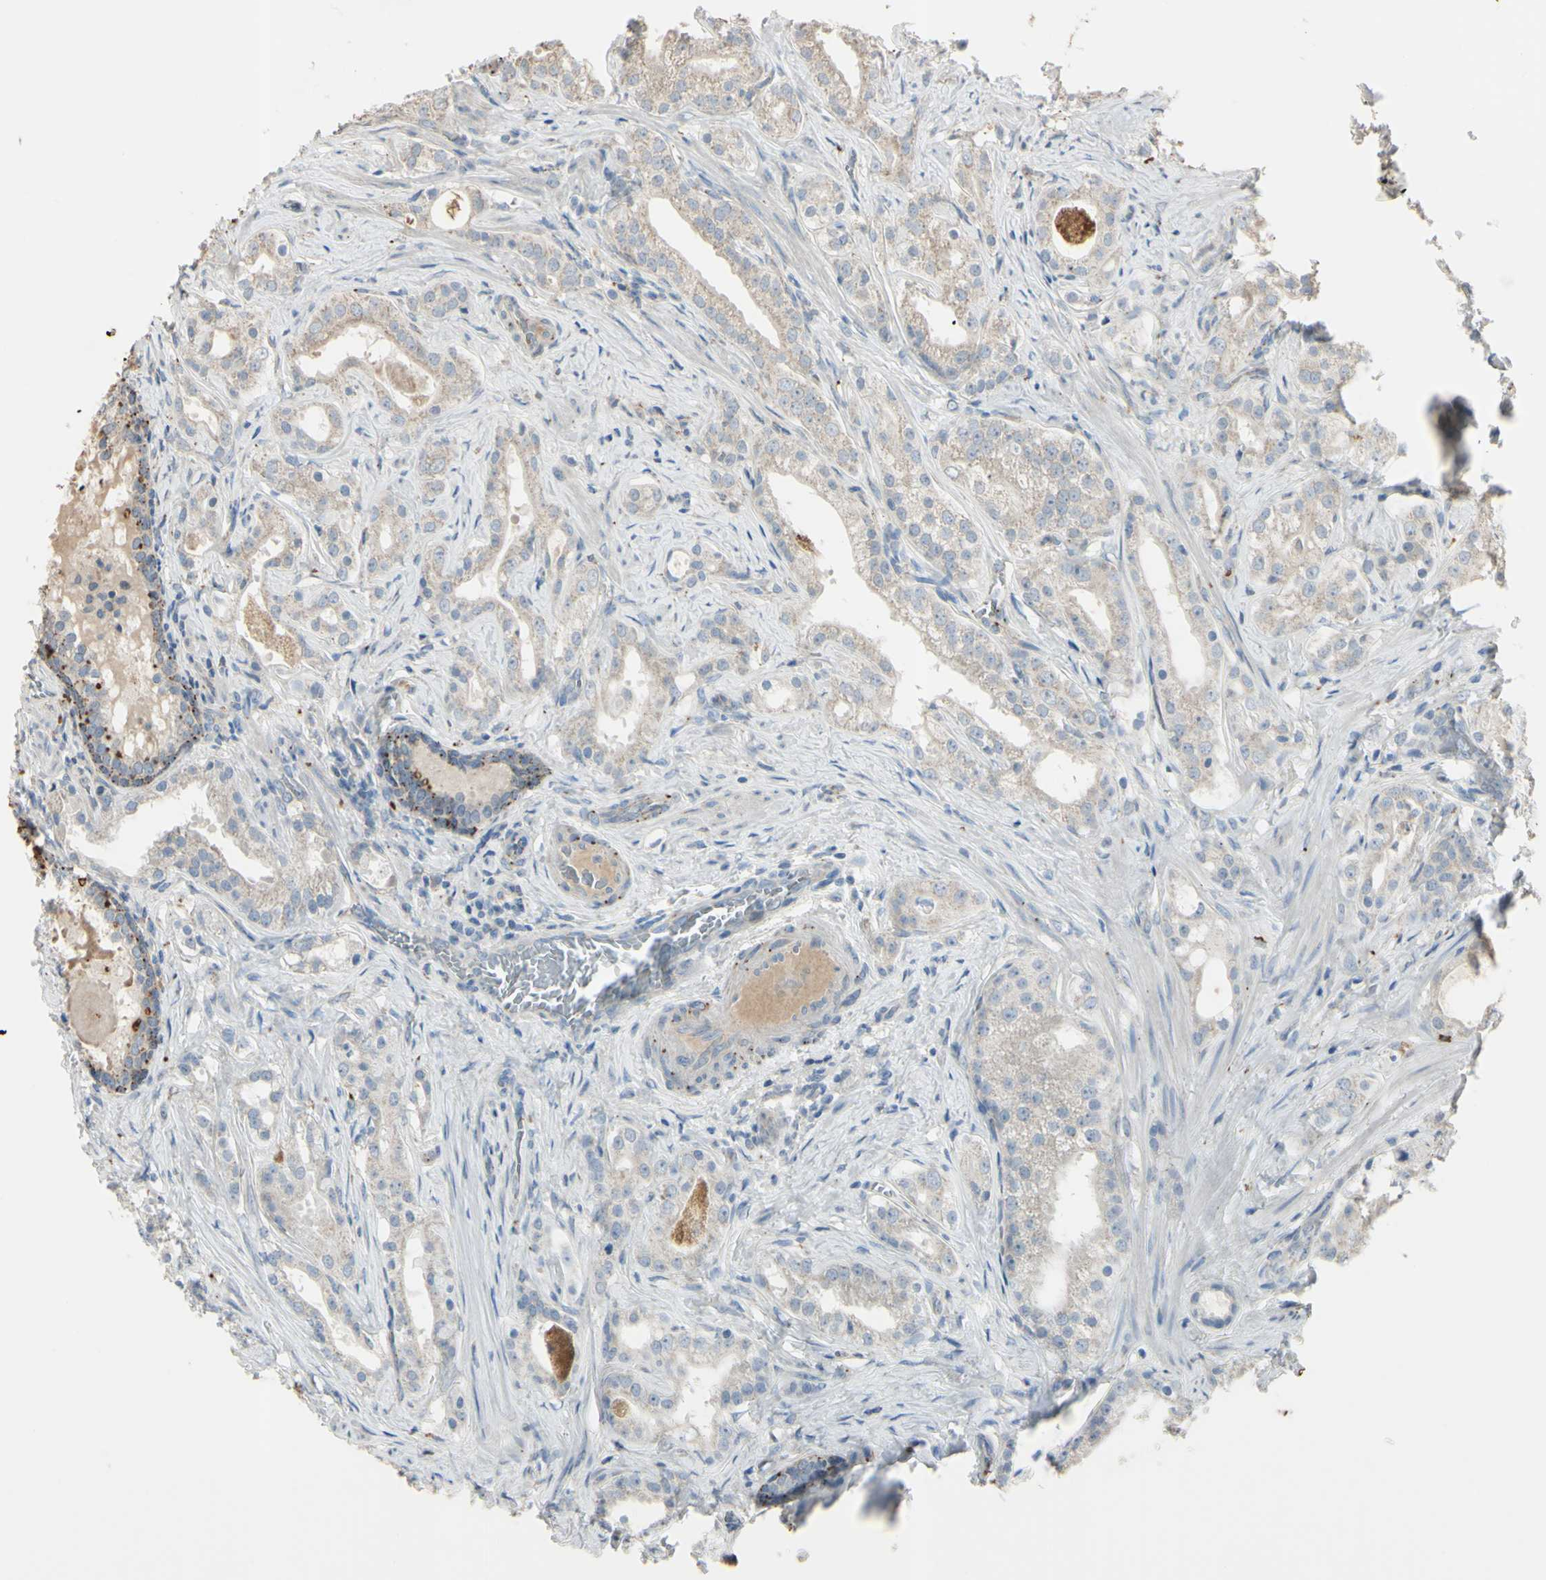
{"staining": {"intensity": "negative", "quantity": "none", "location": "none"}, "tissue": "prostate cancer", "cell_type": "Tumor cells", "image_type": "cancer", "snomed": [{"axis": "morphology", "description": "Adenocarcinoma, Low grade"}, {"axis": "topography", "description": "Prostate"}], "caption": "Micrograph shows no significant protein staining in tumor cells of prostate cancer (low-grade adenocarcinoma).", "gene": "ANGPTL1", "patient": {"sex": "male", "age": 59}}